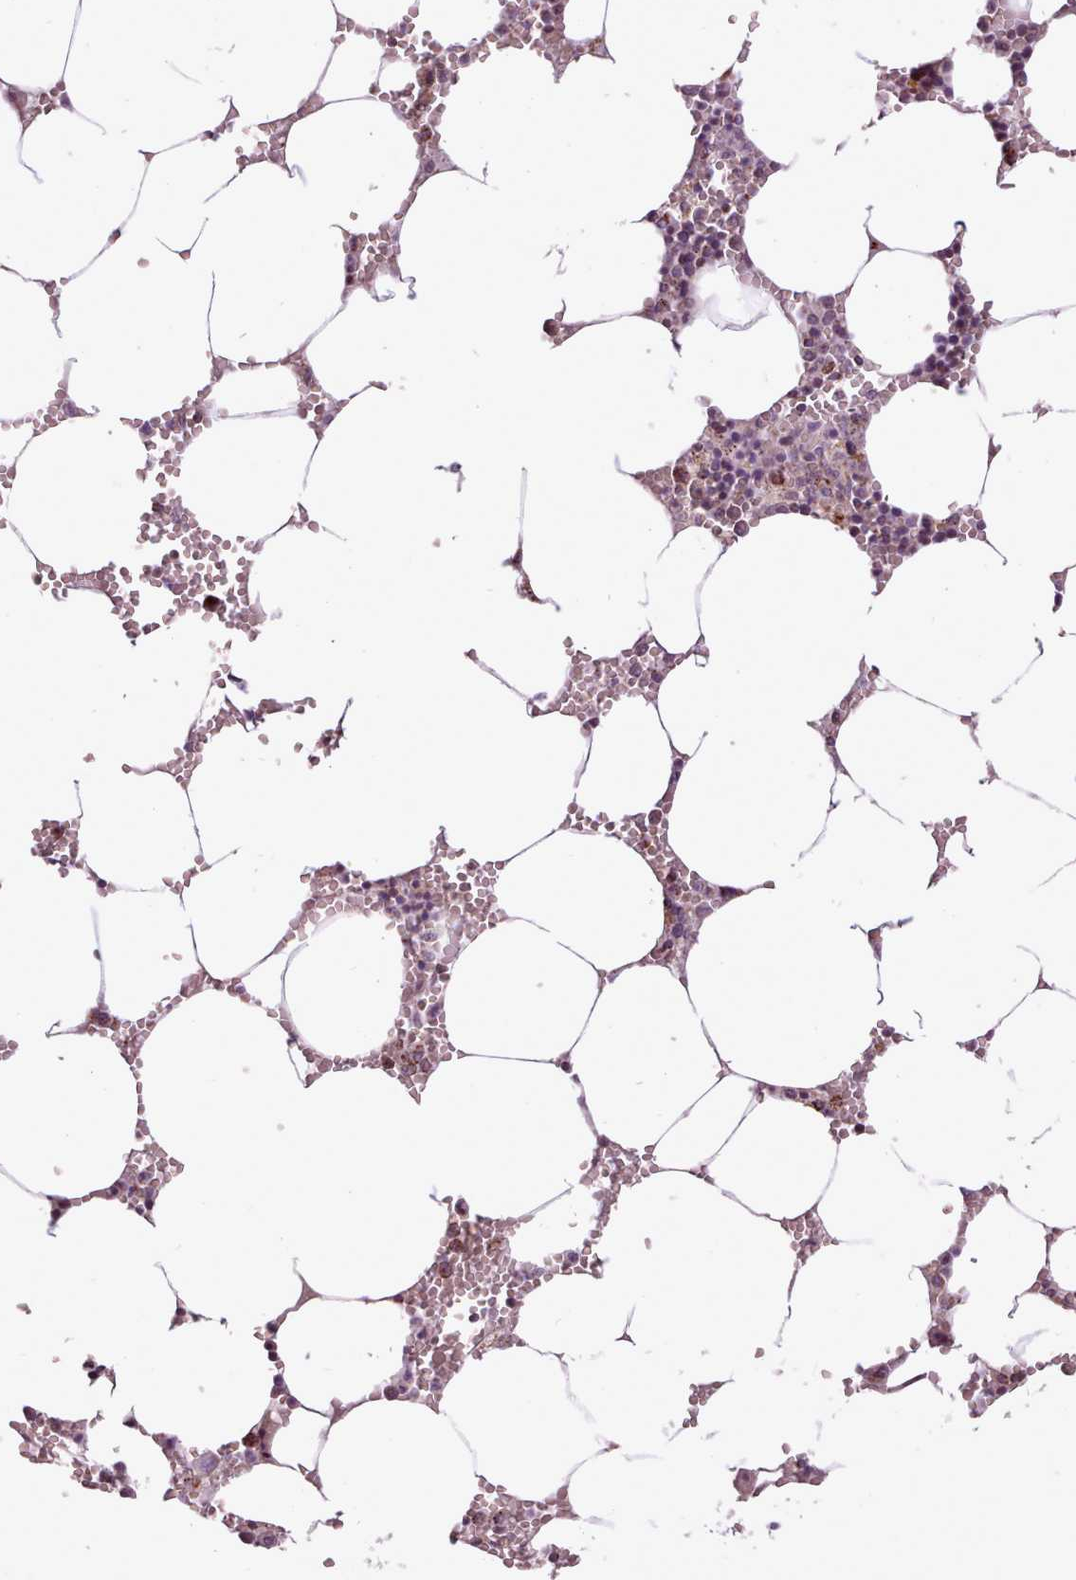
{"staining": {"intensity": "moderate", "quantity": "<25%", "location": "cytoplasmic/membranous"}, "tissue": "bone marrow", "cell_type": "Hematopoietic cells", "image_type": "normal", "snomed": [{"axis": "morphology", "description": "Normal tissue, NOS"}, {"axis": "topography", "description": "Bone marrow"}], "caption": "Hematopoietic cells display low levels of moderate cytoplasmic/membranous staining in approximately <25% of cells in normal human bone marrow. (DAB (3,3'-diaminobenzidine) IHC with brightfield microscopy, high magnification).", "gene": "LIN7C", "patient": {"sex": "male", "age": 70}}